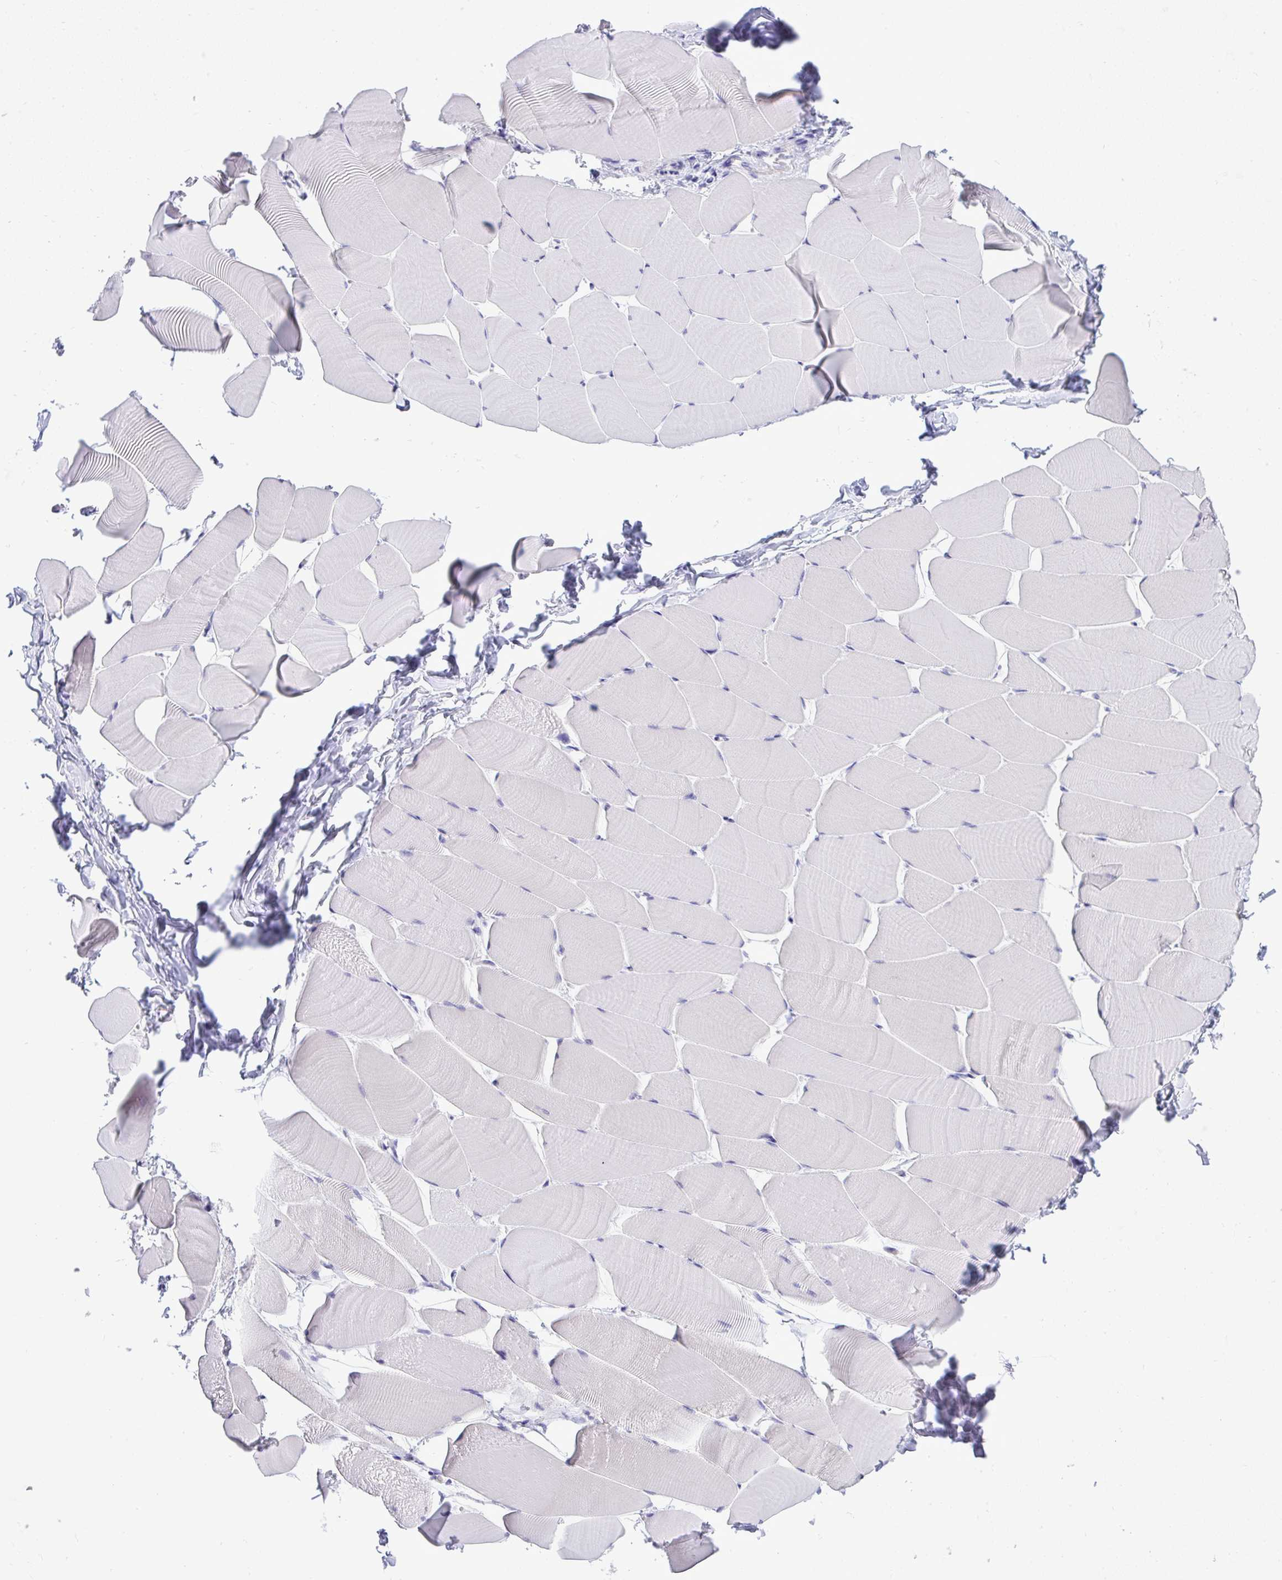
{"staining": {"intensity": "negative", "quantity": "none", "location": "none"}, "tissue": "skeletal muscle", "cell_type": "Myocytes", "image_type": "normal", "snomed": [{"axis": "morphology", "description": "Normal tissue, NOS"}, {"axis": "topography", "description": "Skeletal muscle"}], "caption": "Myocytes show no significant expression in benign skeletal muscle. The staining is performed using DAB (3,3'-diaminobenzidine) brown chromogen with nuclei counter-stained in using hematoxylin.", "gene": "PRM2", "patient": {"sex": "male", "age": 25}}